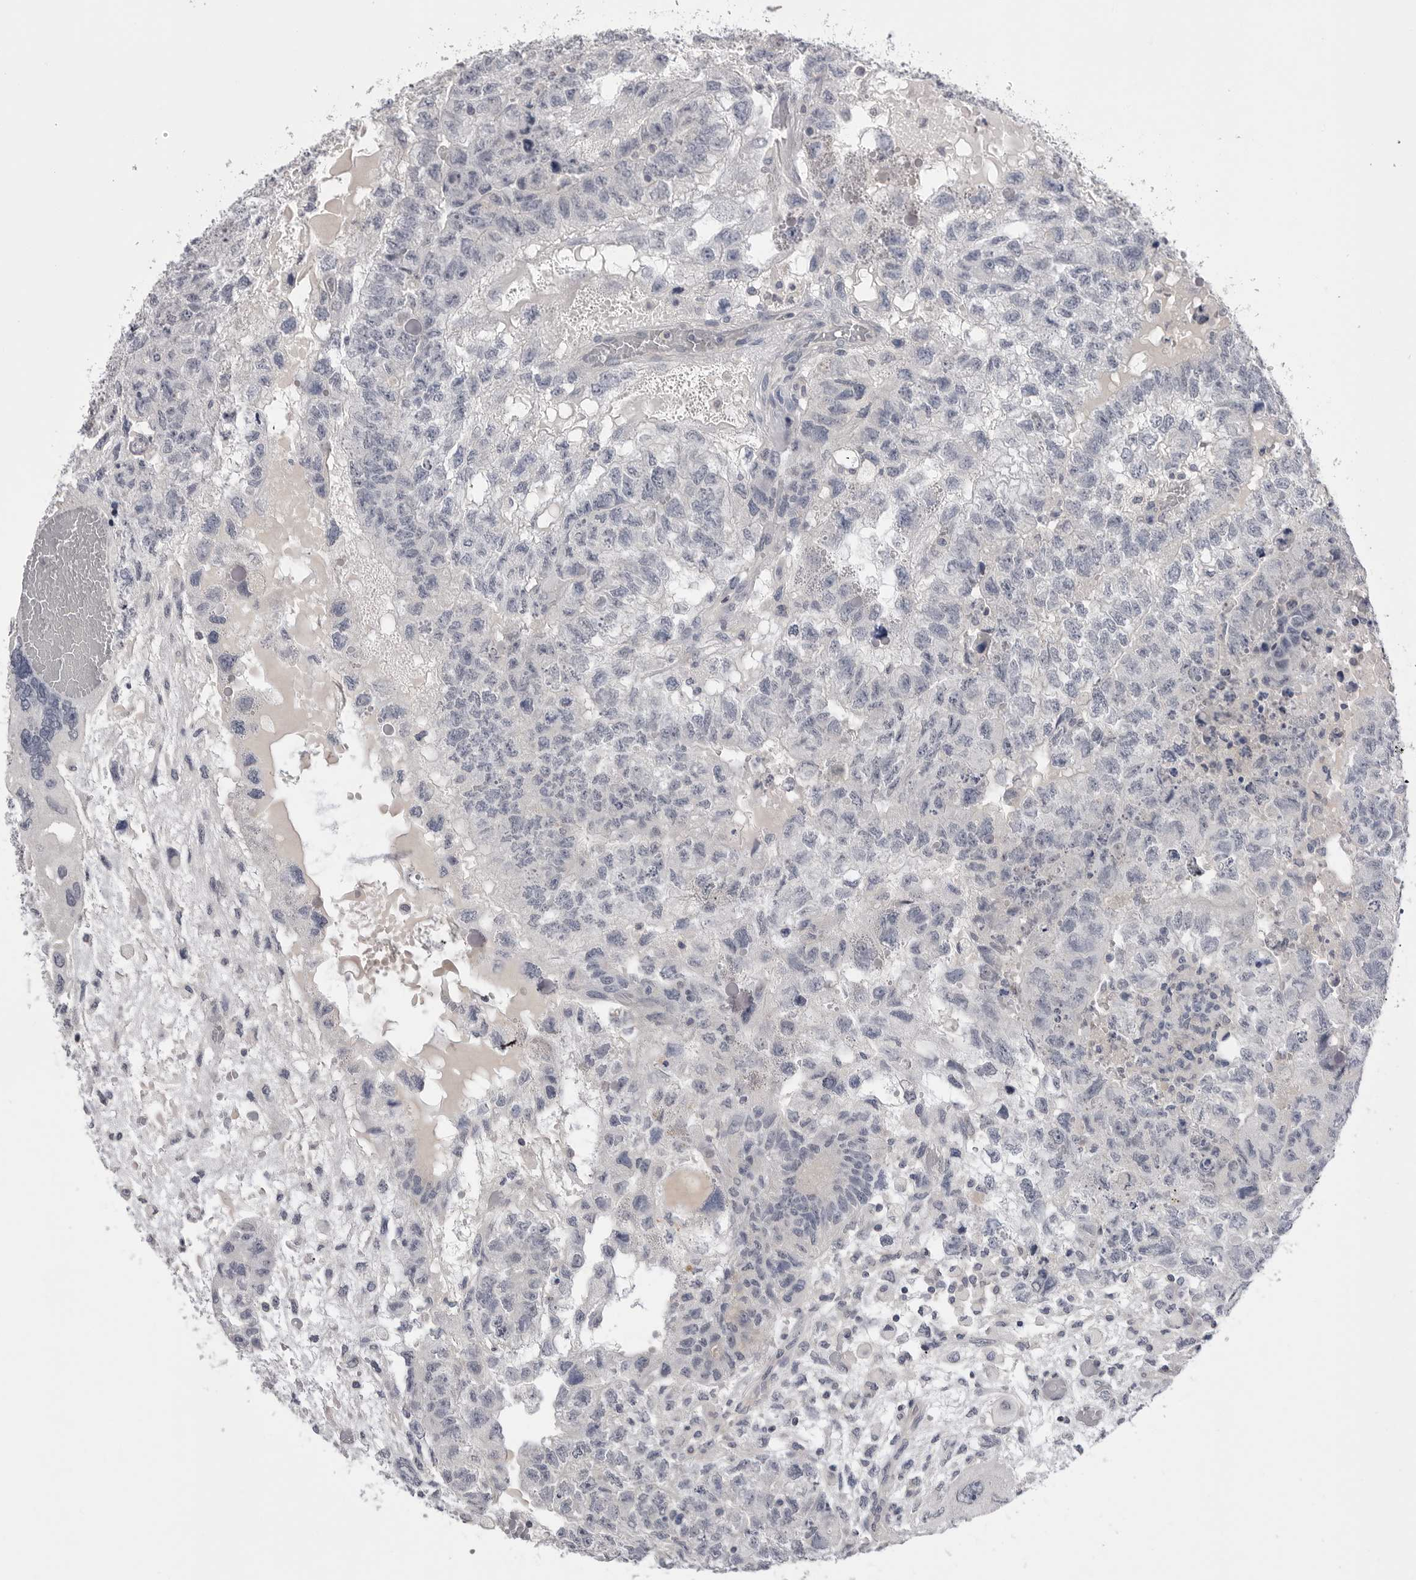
{"staining": {"intensity": "negative", "quantity": "none", "location": "none"}, "tissue": "testis cancer", "cell_type": "Tumor cells", "image_type": "cancer", "snomed": [{"axis": "morphology", "description": "Carcinoma, Embryonal, NOS"}, {"axis": "topography", "description": "Testis"}], "caption": "A photomicrograph of human testis embryonal carcinoma is negative for staining in tumor cells.", "gene": "DLGAP3", "patient": {"sex": "male", "age": 36}}